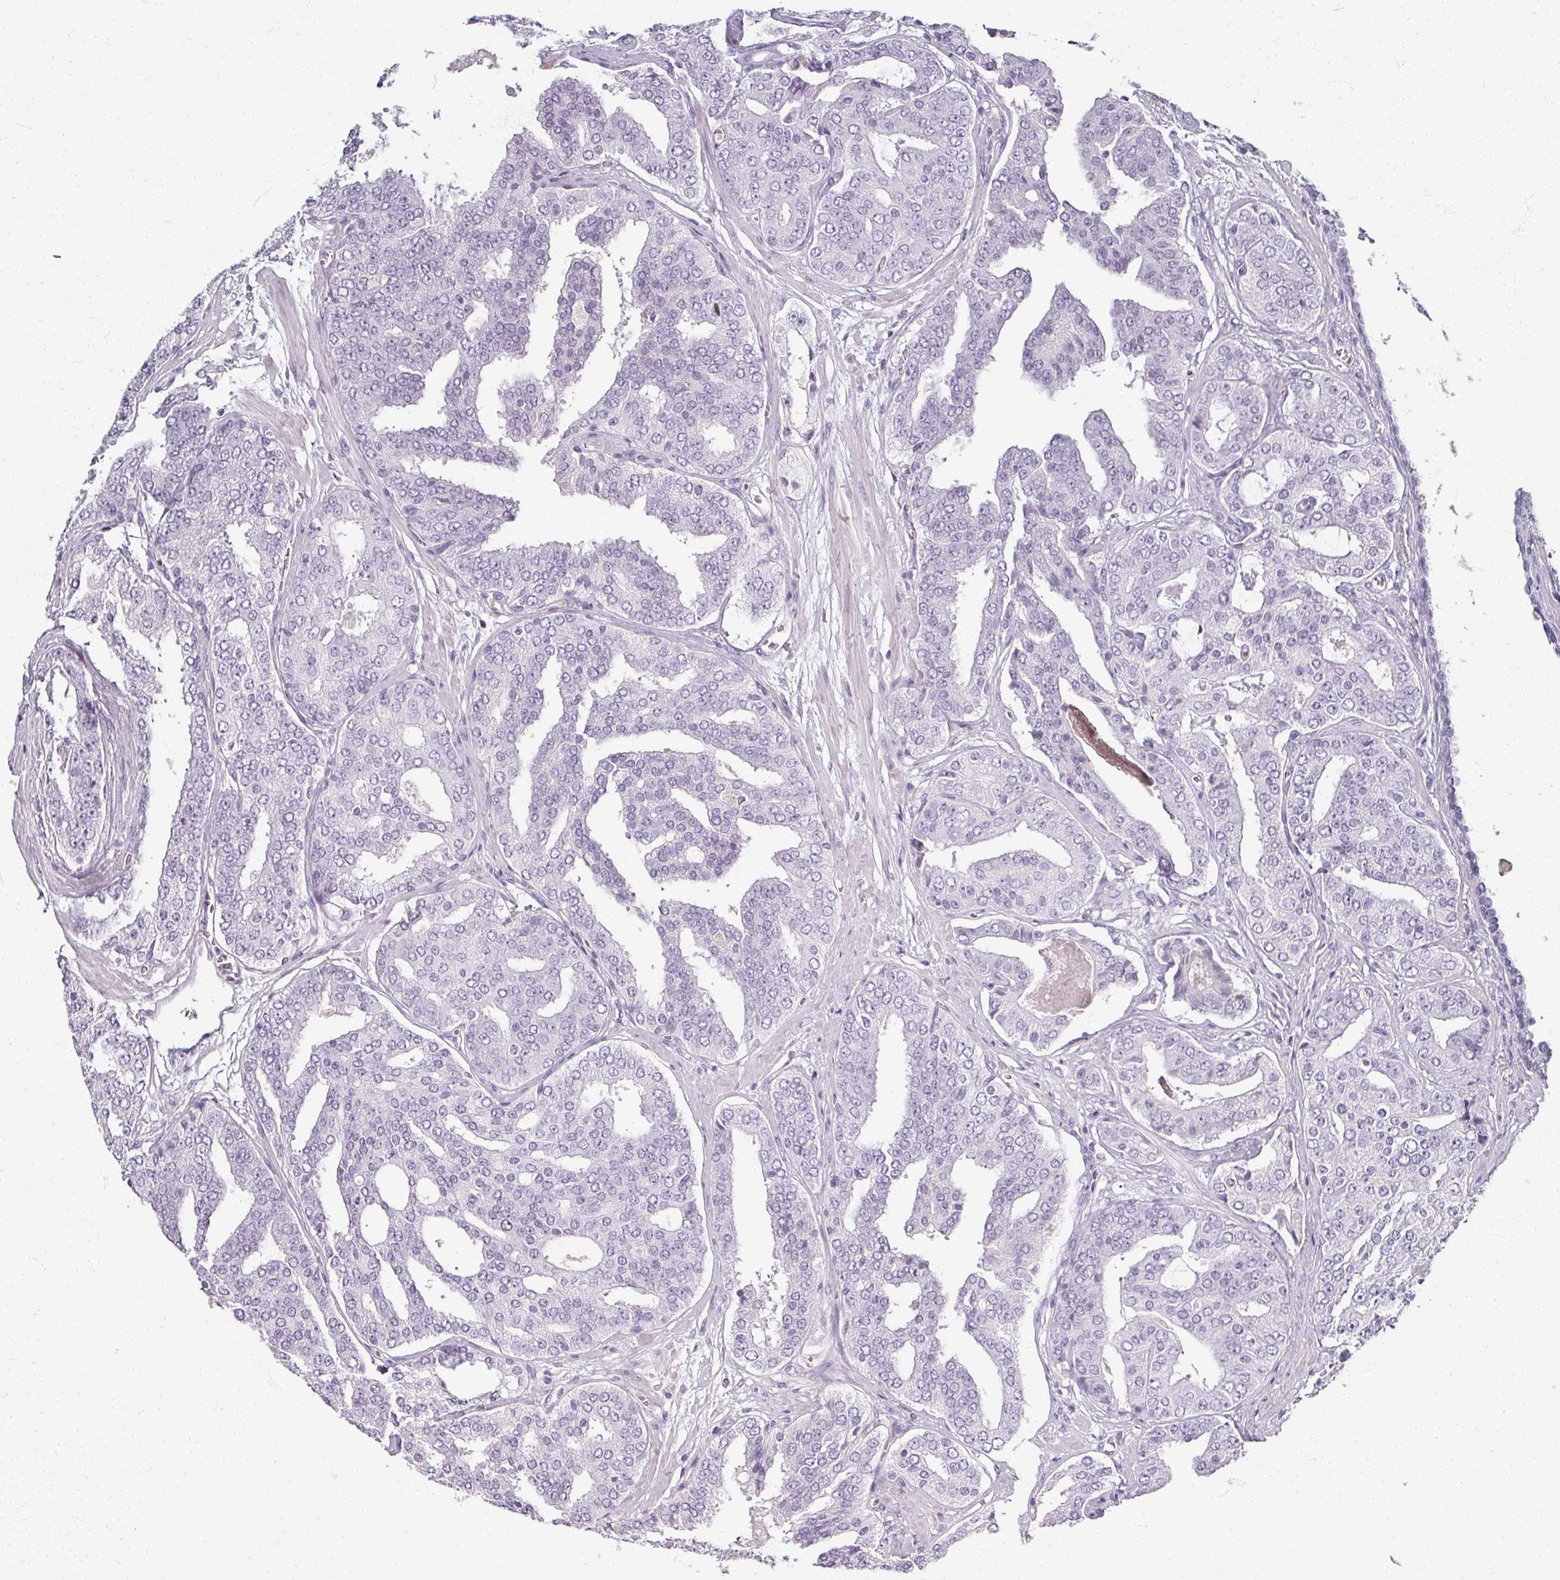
{"staining": {"intensity": "negative", "quantity": "none", "location": "none"}, "tissue": "prostate cancer", "cell_type": "Tumor cells", "image_type": "cancer", "snomed": [{"axis": "morphology", "description": "Adenocarcinoma, High grade"}, {"axis": "topography", "description": "Prostate"}], "caption": "Protein analysis of prostate cancer exhibits no significant staining in tumor cells.", "gene": "REG3G", "patient": {"sex": "male", "age": 71}}